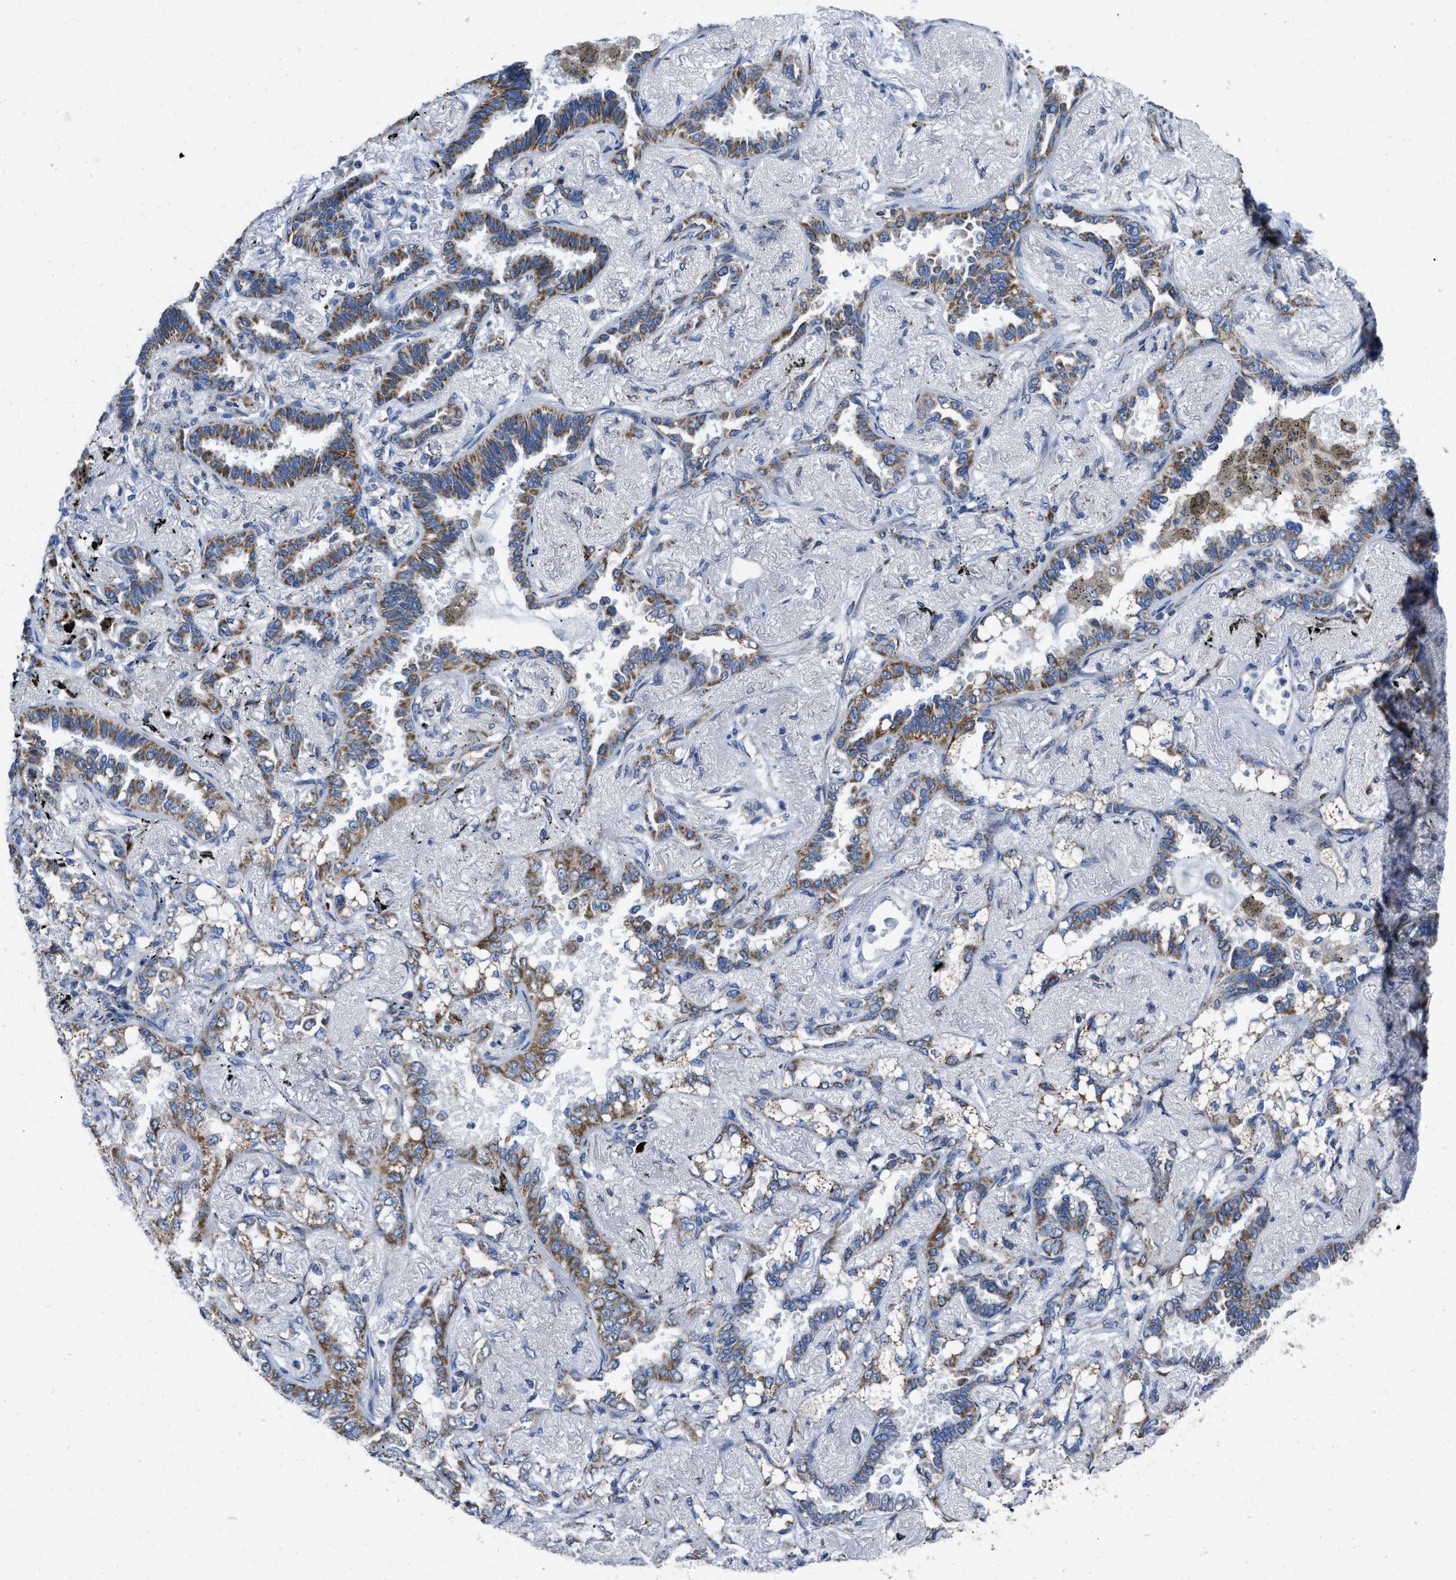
{"staining": {"intensity": "strong", "quantity": ">75%", "location": "cytoplasmic/membranous"}, "tissue": "lung cancer", "cell_type": "Tumor cells", "image_type": "cancer", "snomed": [{"axis": "morphology", "description": "Adenocarcinoma, NOS"}, {"axis": "topography", "description": "Lung"}], "caption": "High-magnification brightfield microscopy of adenocarcinoma (lung) stained with DAB (brown) and counterstained with hematoxylin (blue). tumor cells exhibit strong cytoplasmic/membranous expression is present in about>75% of cells.", "gene": "ETFB", "patient": {"sex": "male", "age": 59}}